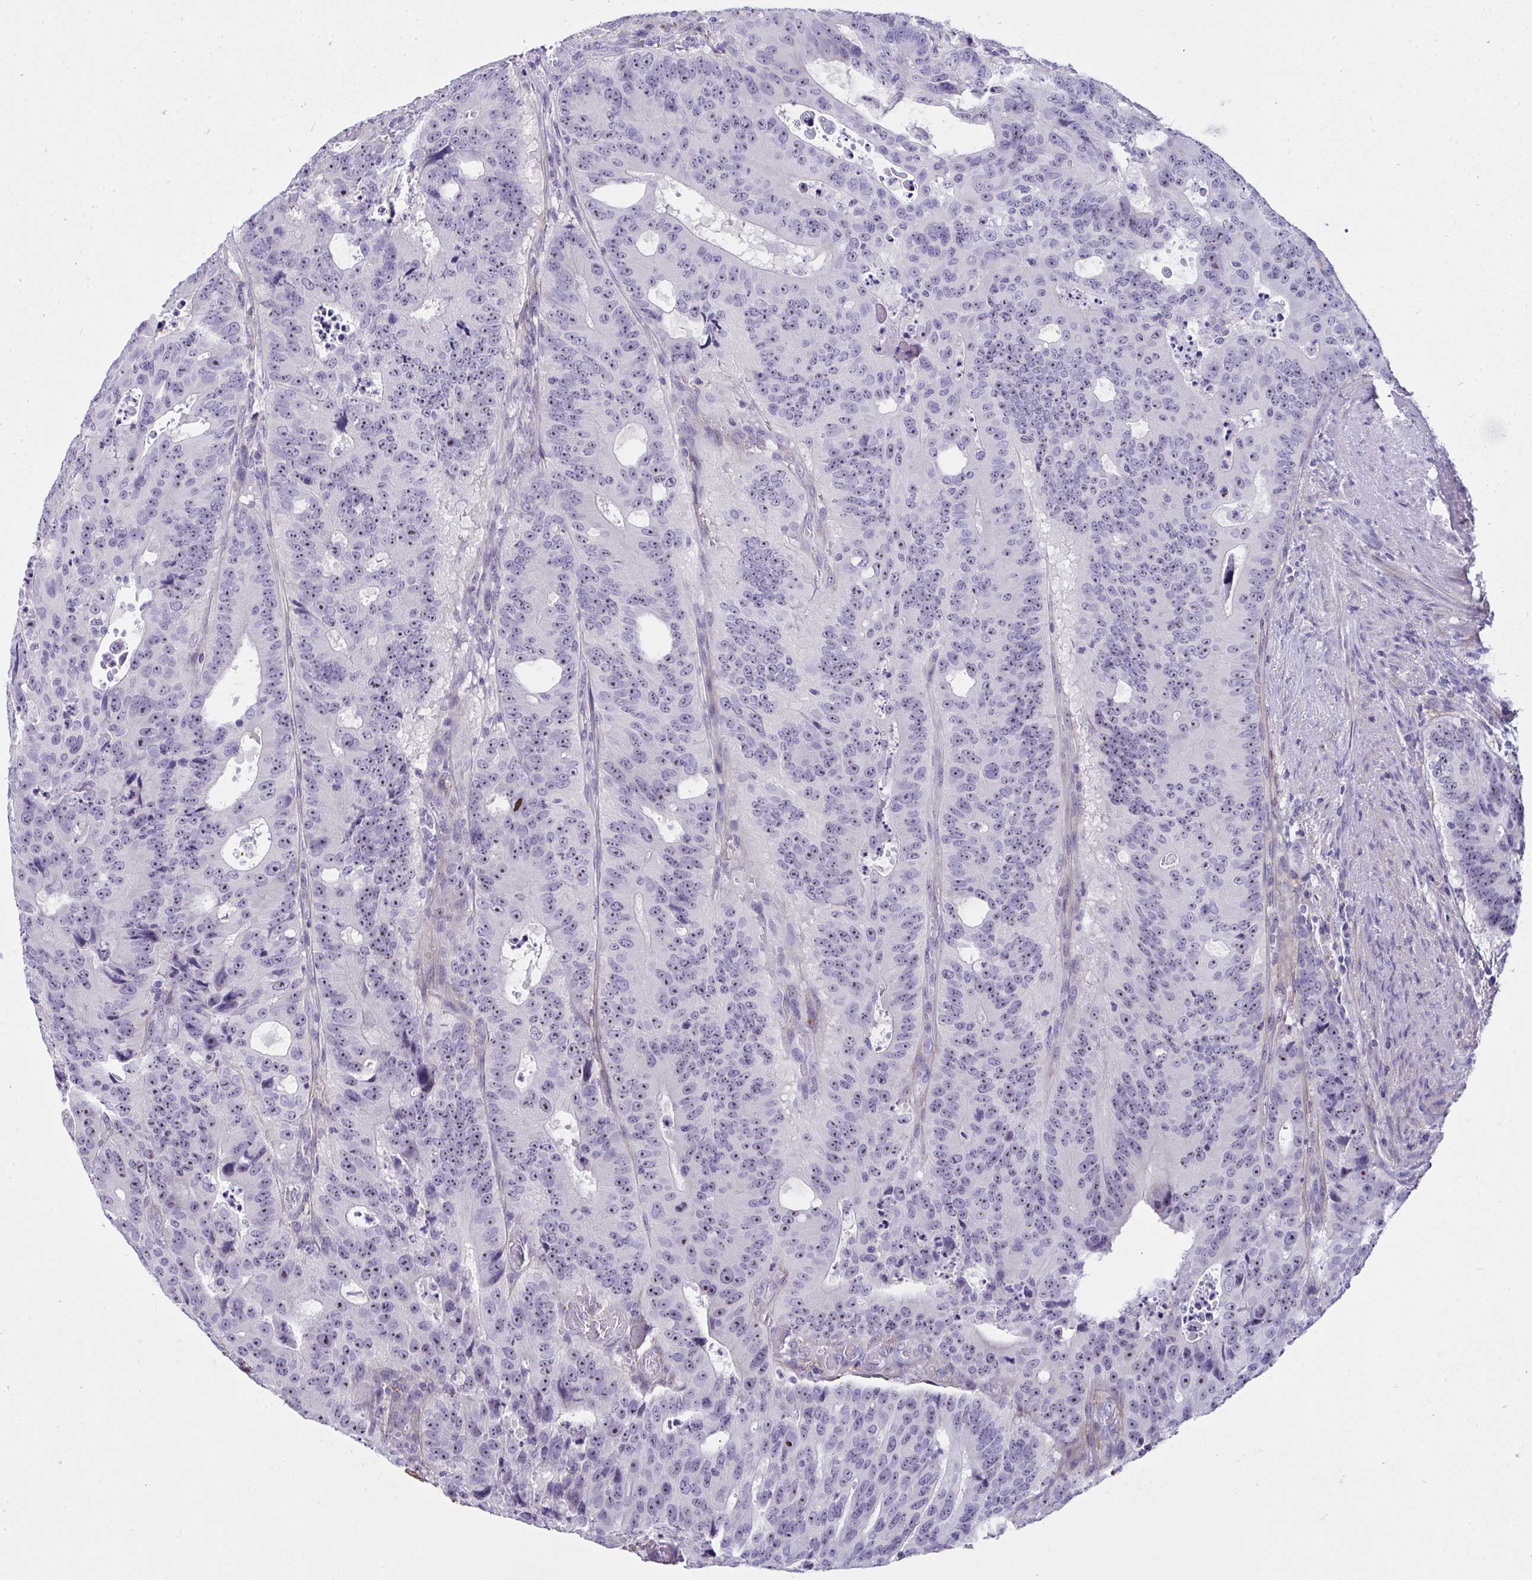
{"staining": {"intensity": "moderate", "quantity": "<25%", "location": "nuclear"}, "tissue": "colorectal cancer", "cell_type": "Tumor cells", "image_type": "cancer", "snomed": [{"axis": "morphology", "description": "Adenocarcinoma, NOS"}, {"axis": "topography", "description": "Colon"}], "caption": "Adenocarcinoma (colorectal) stained for a protein reveals moderate nuclear positivity in tumor cells.", "gene": "LHFPL6", "patient": {"sex": "male", "age": 62}}